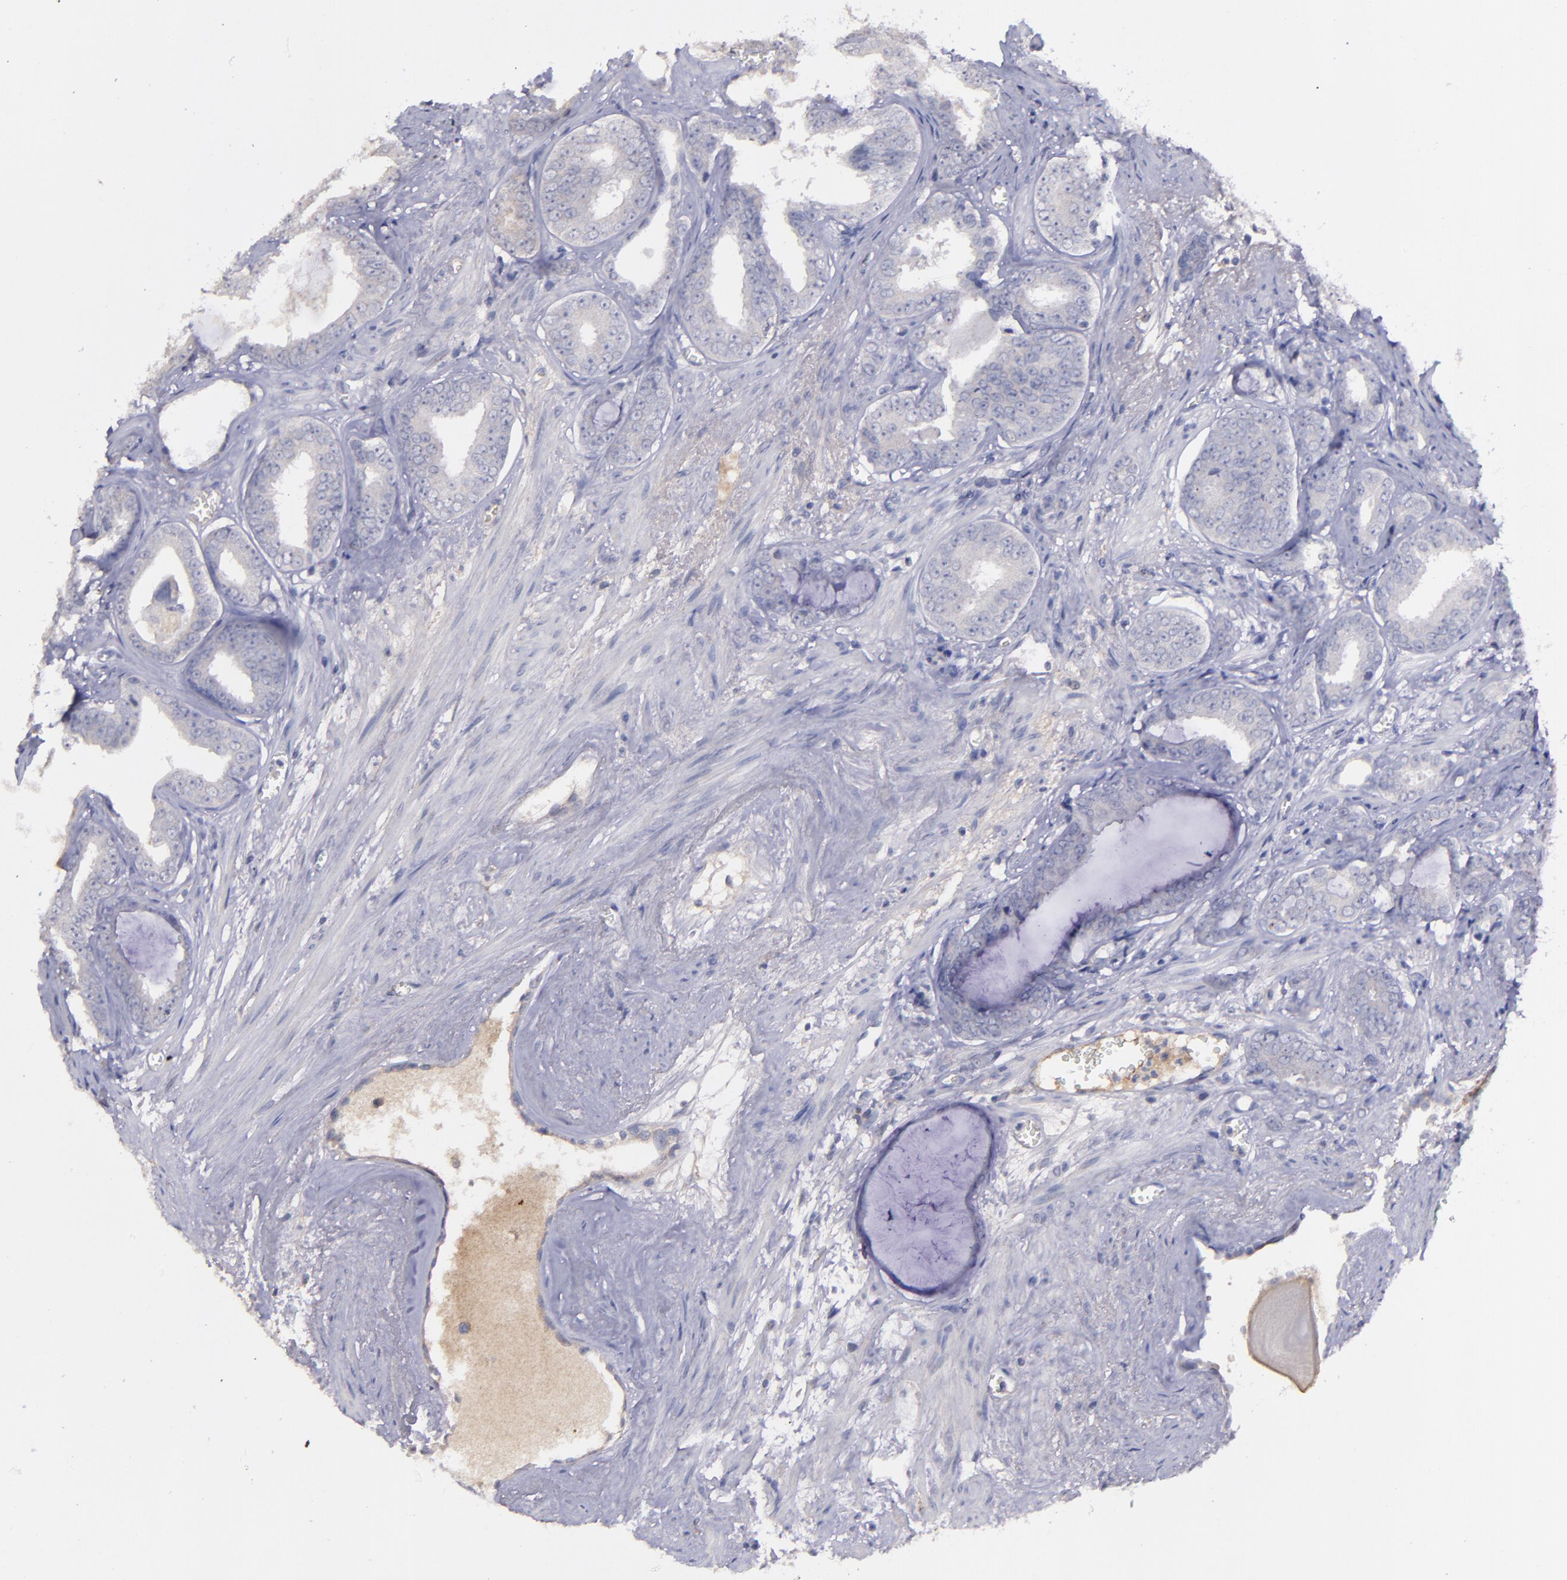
{"staining": {"intensity": "weak", "quantity": "<25%", "location": "cytoplasmic/membranous"}, "tissue": "prostate cancer", "cell_type": "Tumor cells", "image_type": "cancer", "snomed": [{"axis": "morphology", "description": "Adenocarcinoma, Medium grade"}, {"axis": "topography", "description": "Prostate"}], "caption": "IHC histopathology image of neoplastic tissue: prostate cancer stained with DAB (3,3'-diaminobenzidine) exhibits no significant protein expression in tumor cells.", "gene": "MASP1", "patient": {"sex": "male", "age": 79}}